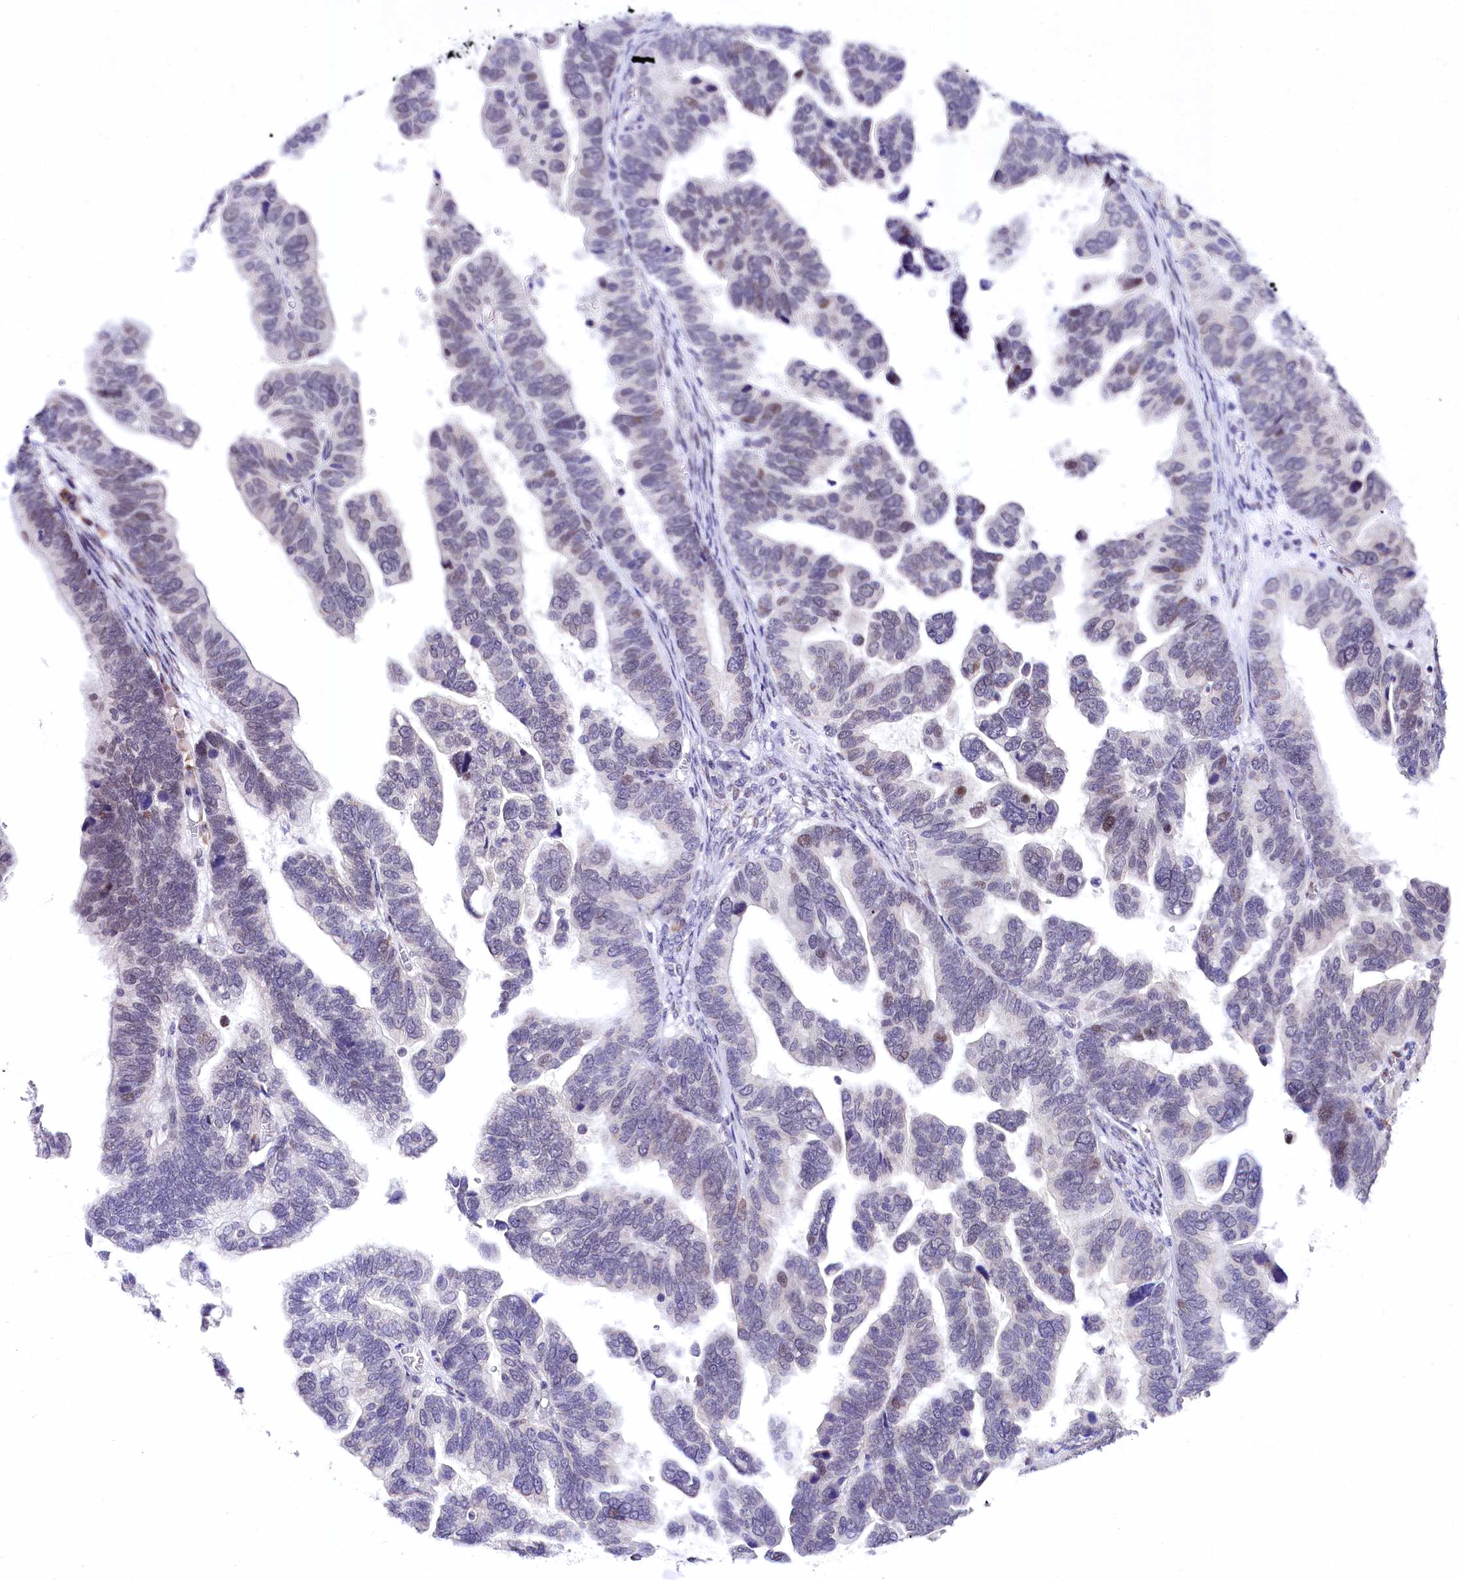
{"staining": {"intensity": "moderate", "quantity": "25%-75%", "location": "nuclear"}, "tissue": "ovarian cancer", "cell_type": "Tumor cells", "image_type": "cancer", "snomed": [{"axis": "morphology", "description": "Cystadenocarcinoma, serous, NOS"}, {"axis": "topography", "description": "Ovary"}], "caption": "Ovarian cancer stained with a protein marker shows moderate staining in tumor cells.", "gene": "SPATS2", "patient": {"sex": "female", "age": 56}}